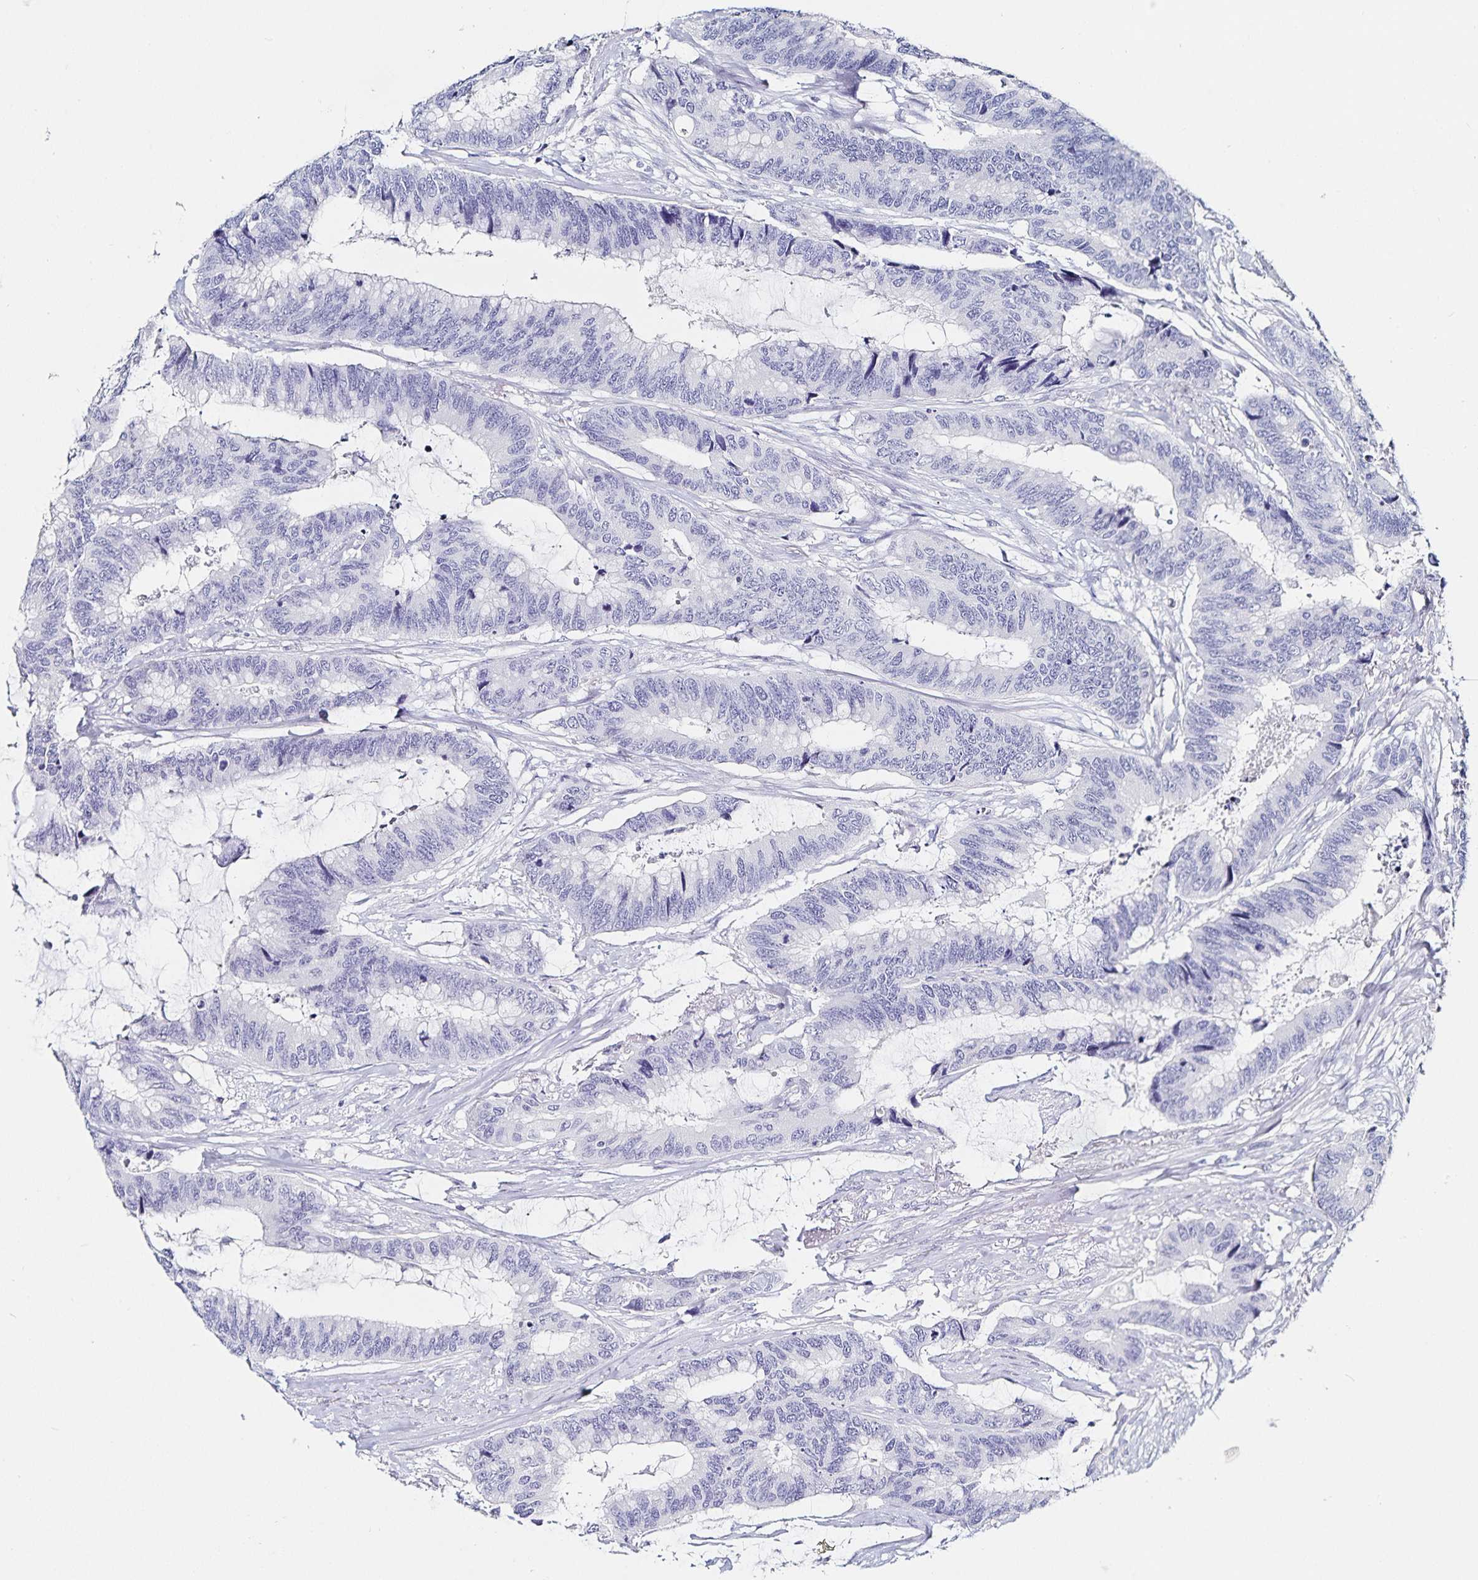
{"staining": {"intensity": "negative", "quantity": "none", "location": "none"}, "tissue": "colorectal cancer", "cell_type": "Tumor cells", "image_type": "cancer", "snomed": [{"axis": "morphology", "description": "Adenocarcinoma, NOS"}, {"axis": "topography", "description": "Rectum"}], "caption": "DAB immunohistochemical staining of colorectal cancer displays no significant staining in tumor cells.", "gene": "TSPAN7", "patient": {"sex": "female", "age": 59}}